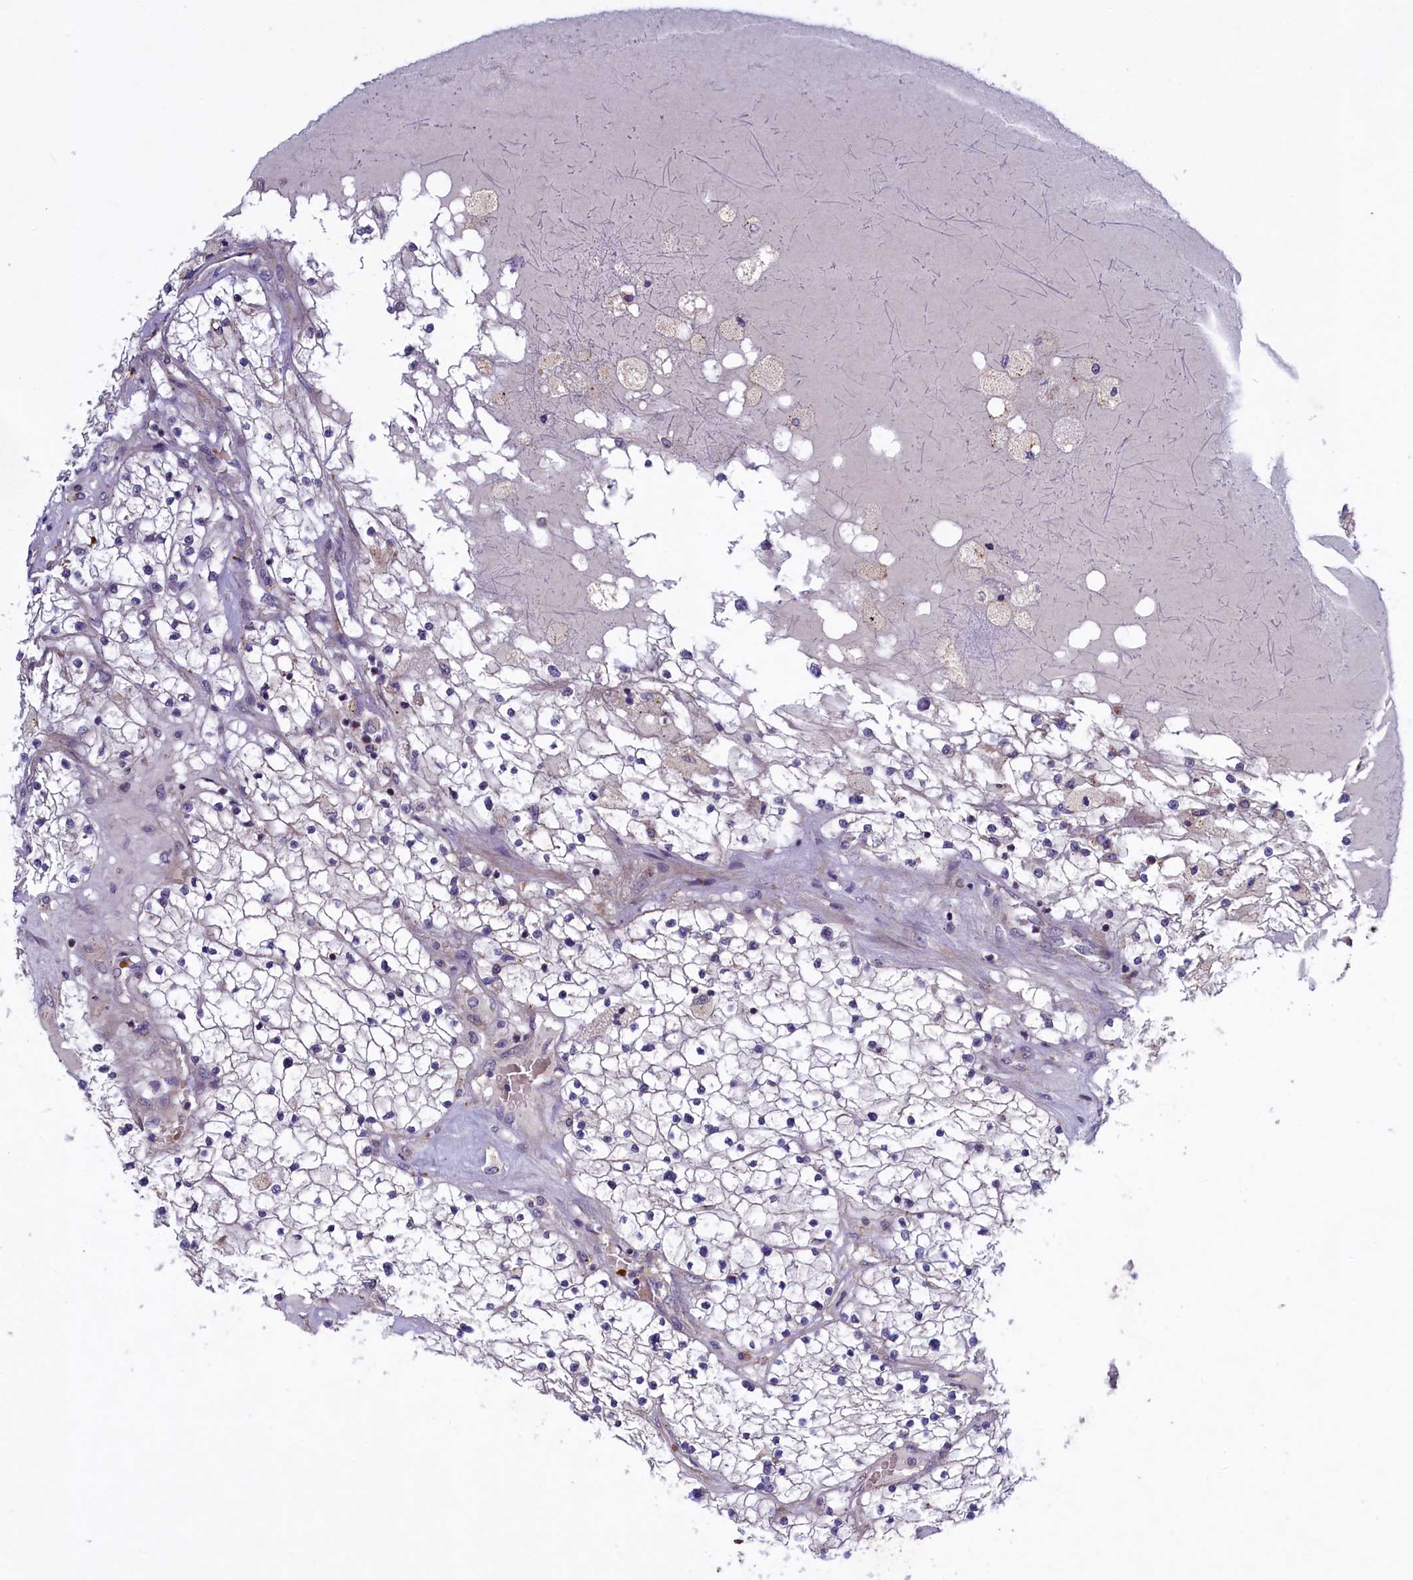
{"staining": {"intensity": "negative", "quantity": "none", "location": "none"}, "tissue": "renal cancer", "cell_type": "Tumor cells", "image_type": "cancer", "snomed": [{"axis": "morphology", "description": "Normal tissue, NOS"}, {"axis": "morphology", "description": "Adenocarcinoma, NOS"}, {"axis": "topography", "description": "Kidney"}], "caption": "Immunohistochemistry of human adenocarcinoma (renal) demonstrates no expression in tumor cells.", "gene": "HYKK", "patient": {"sex": "male", "age": 68}}